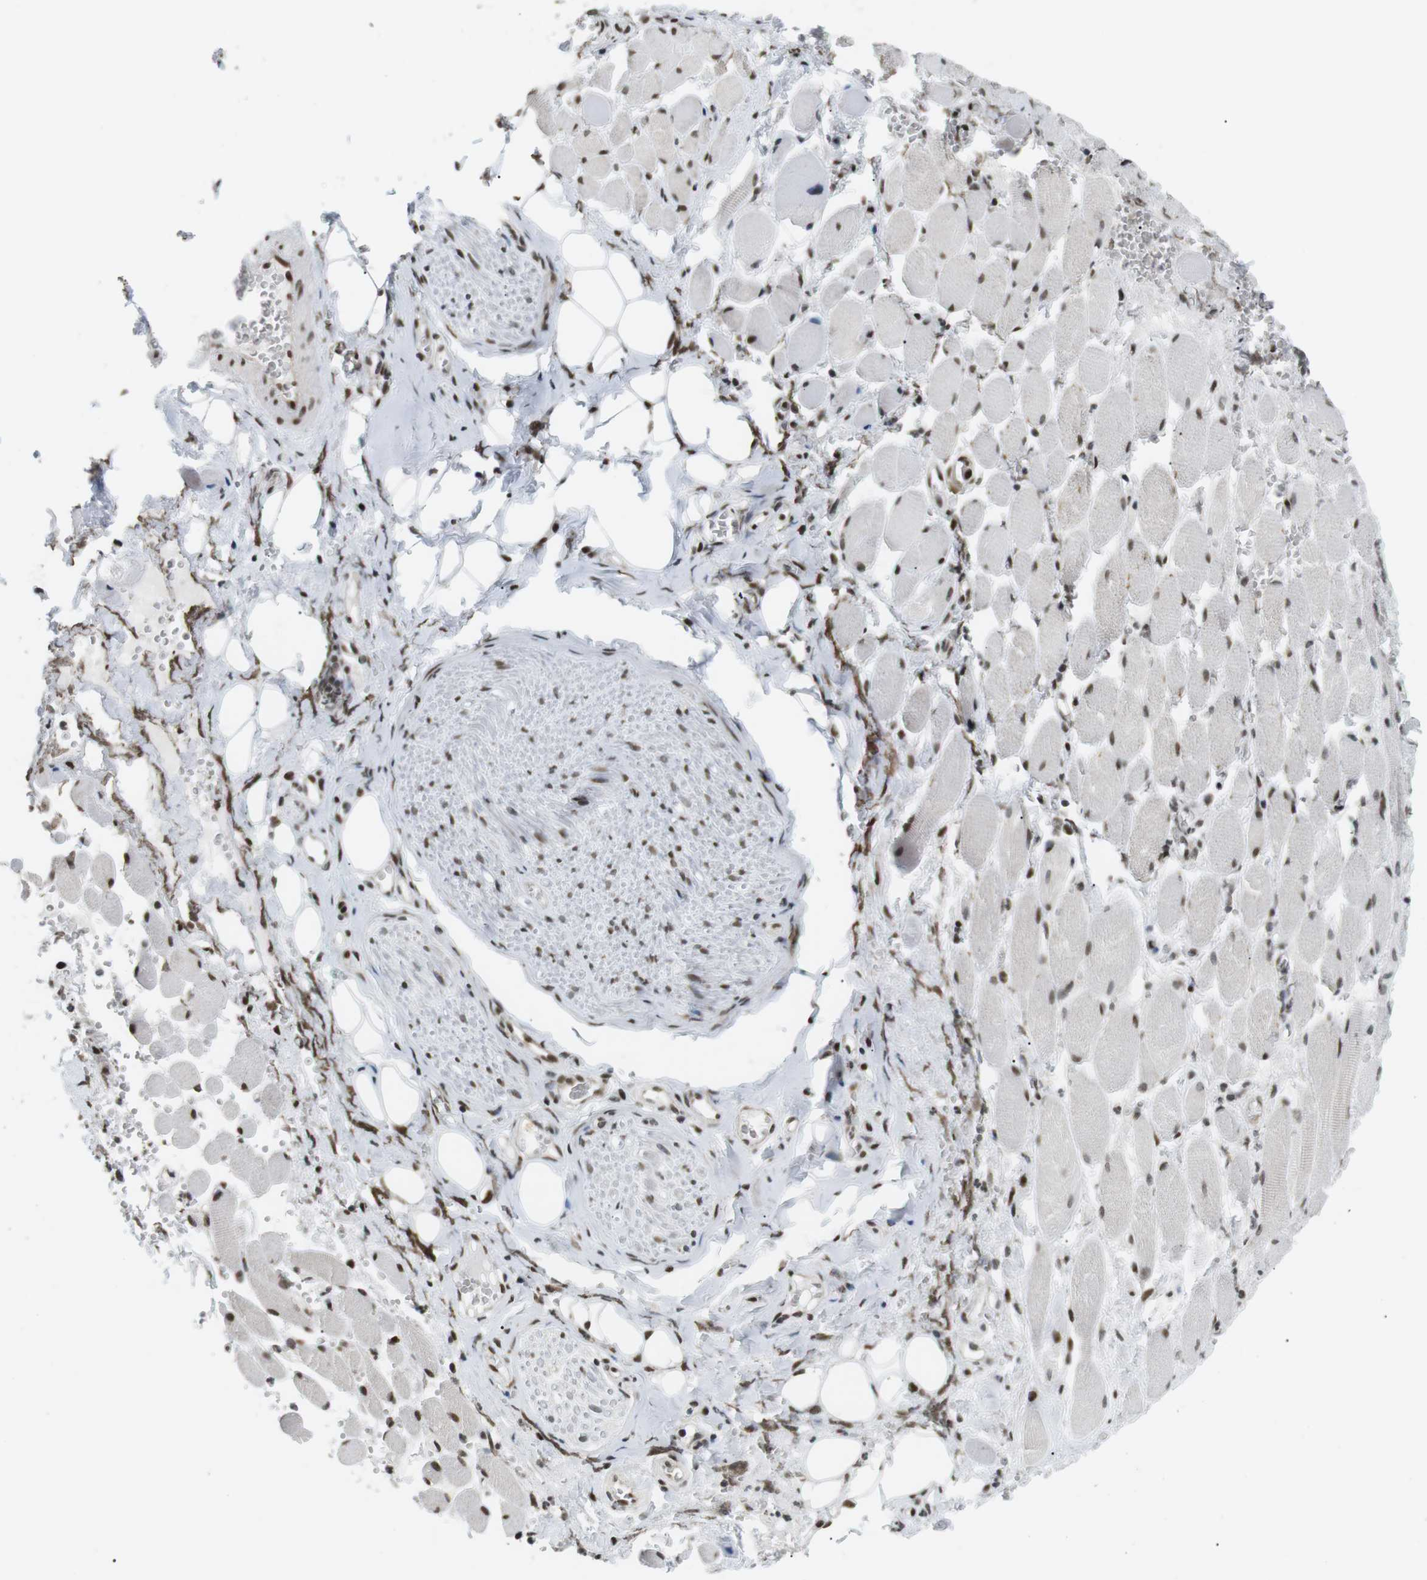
{"staining": {"intensity": "strong", "quantity": ">75%", "location": "nuclear"}, "tissue": "adipose tissue", "cell_type": "Adipocytes", "image_type": "normal", "snomed": [{"axis": "morphology", "description": "Squamous cell carcinoma, NOS"}, {"axis": "topography", "description": "Oral tissue"}, {"axis": "topography", "description": "Head-Neck"}], "caption": "Protein positivity by IHC demonstrates strong nuclear staining in about >75% of adipocytes in unremarkable adipose tissue.", "gene": "CDC27", "patient": {"sex": "female", "age": 50}}